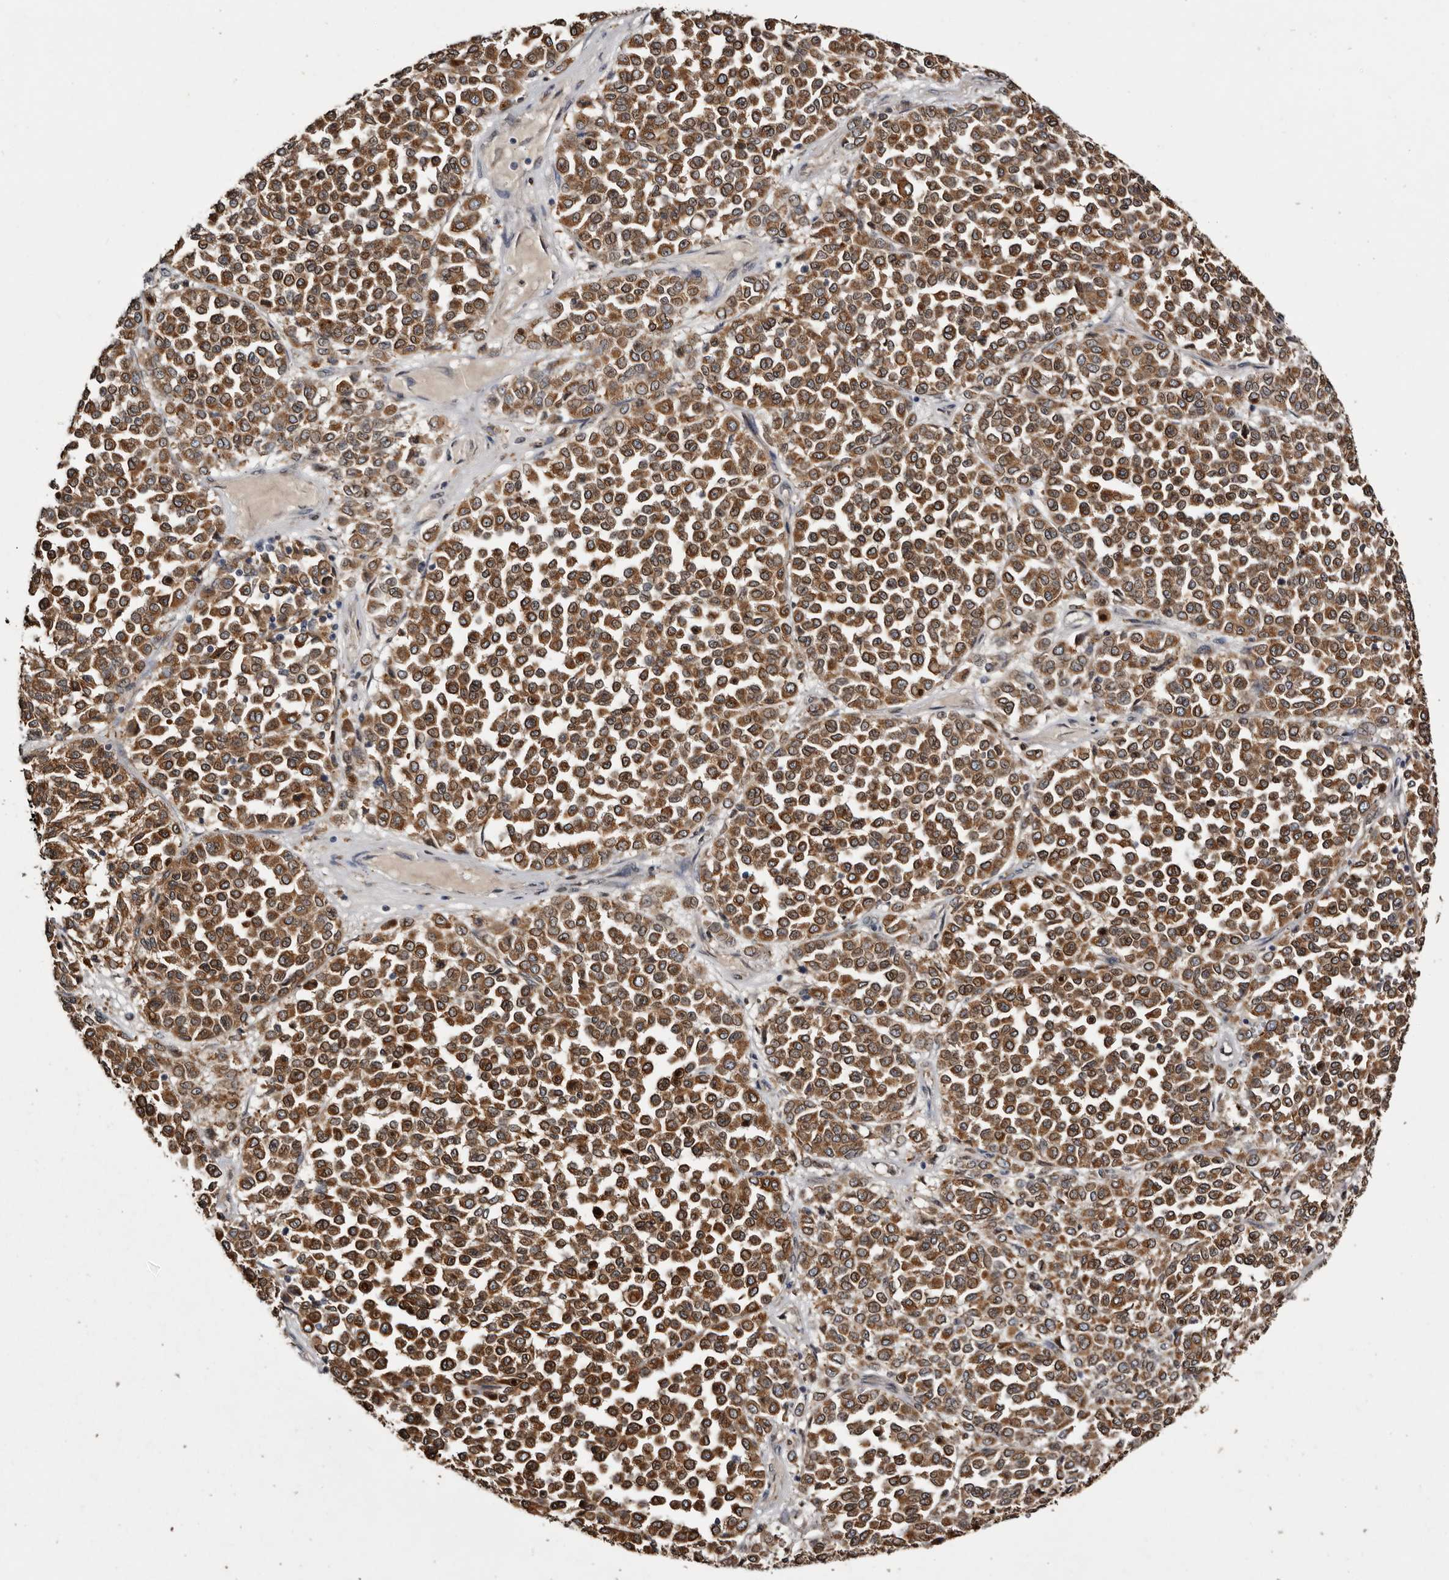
{"staining": {"intensity": "strong", "quantity": ">75%", "location": "cytoplasmic/membranous"}, "tissue": "melanoma", "cell_type": "Tumor cells", "image_type": "cancer", "snomed": [{"axis": "morphology", "description": "Malignant melanoma, Metastatic site"}, {"axis": "topography", "description": "Pancreas"}], "caption": "Human malignant melanoma (metastatic site) stained for a protein (brown) demonstrates strong cytoplasmic/membranous positive expression in approximately >75% of tumor cells.", "gene": "INKA2", "patient": {"sex": "female", "age": 30}}